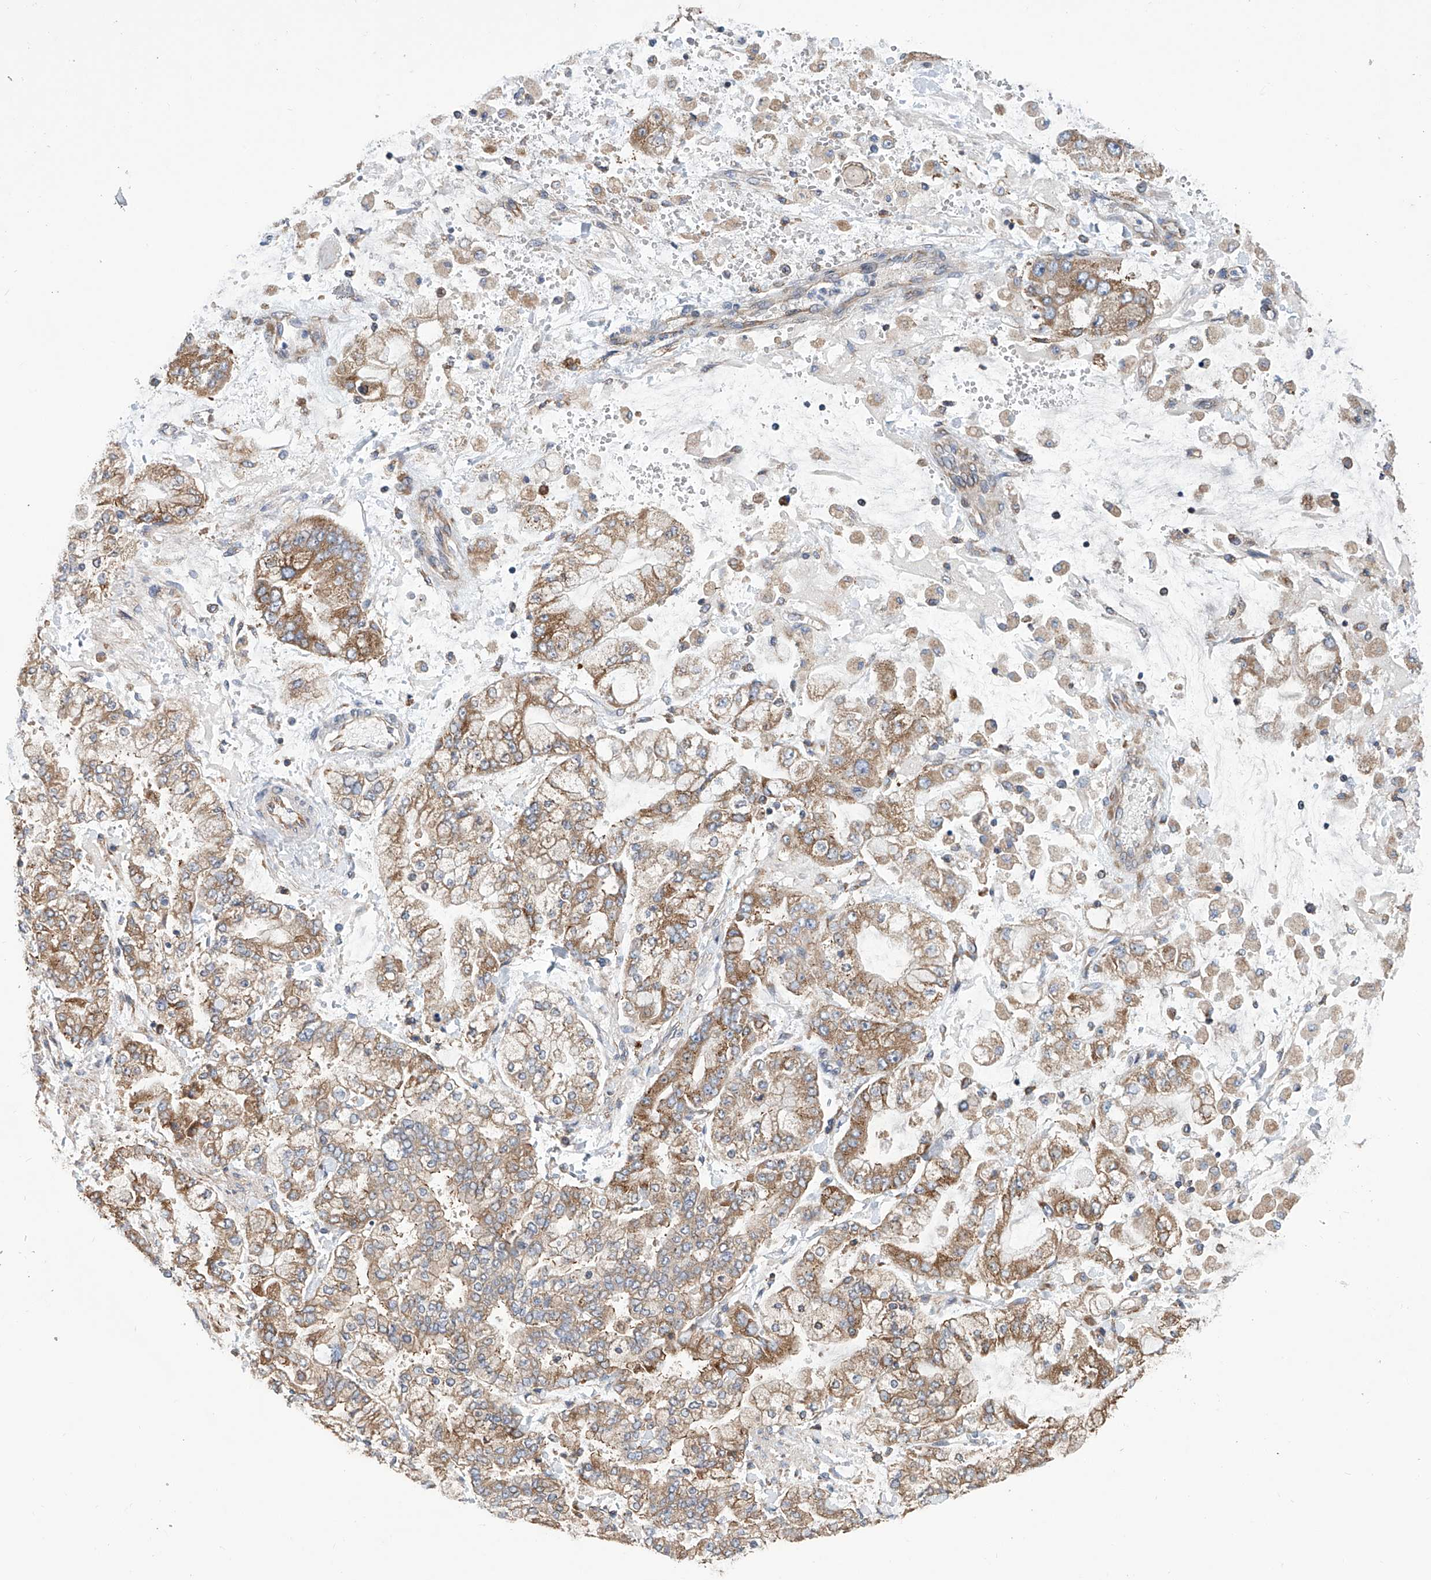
{"staining": {"intensity": "moderate", "quantity": ">75%", "location": "cytoplasmic/membranous"}, "tissue": "stomach cancer", "cell_type": "Tumor cells", "image_type": "cancer", "snomed": [{"axis": "morphology", "description": "Normal tissue, NOS"}, {"axis": "morphology", "description": "Adenocarcinoma, NOS"}, {"axis": "topography", "description": "Stomach, upper"}, {"axis": "topography", "description": "Stomach"}], "caption": "About >75% of tumor cells in stomach adenocarcinoma demonstrate moderate cytoplasmic/membranous protein staining as visualized by brown immunohistochemical staining.", "gene": "SENP2", "patient": {"sex": "male", "age": 76}}